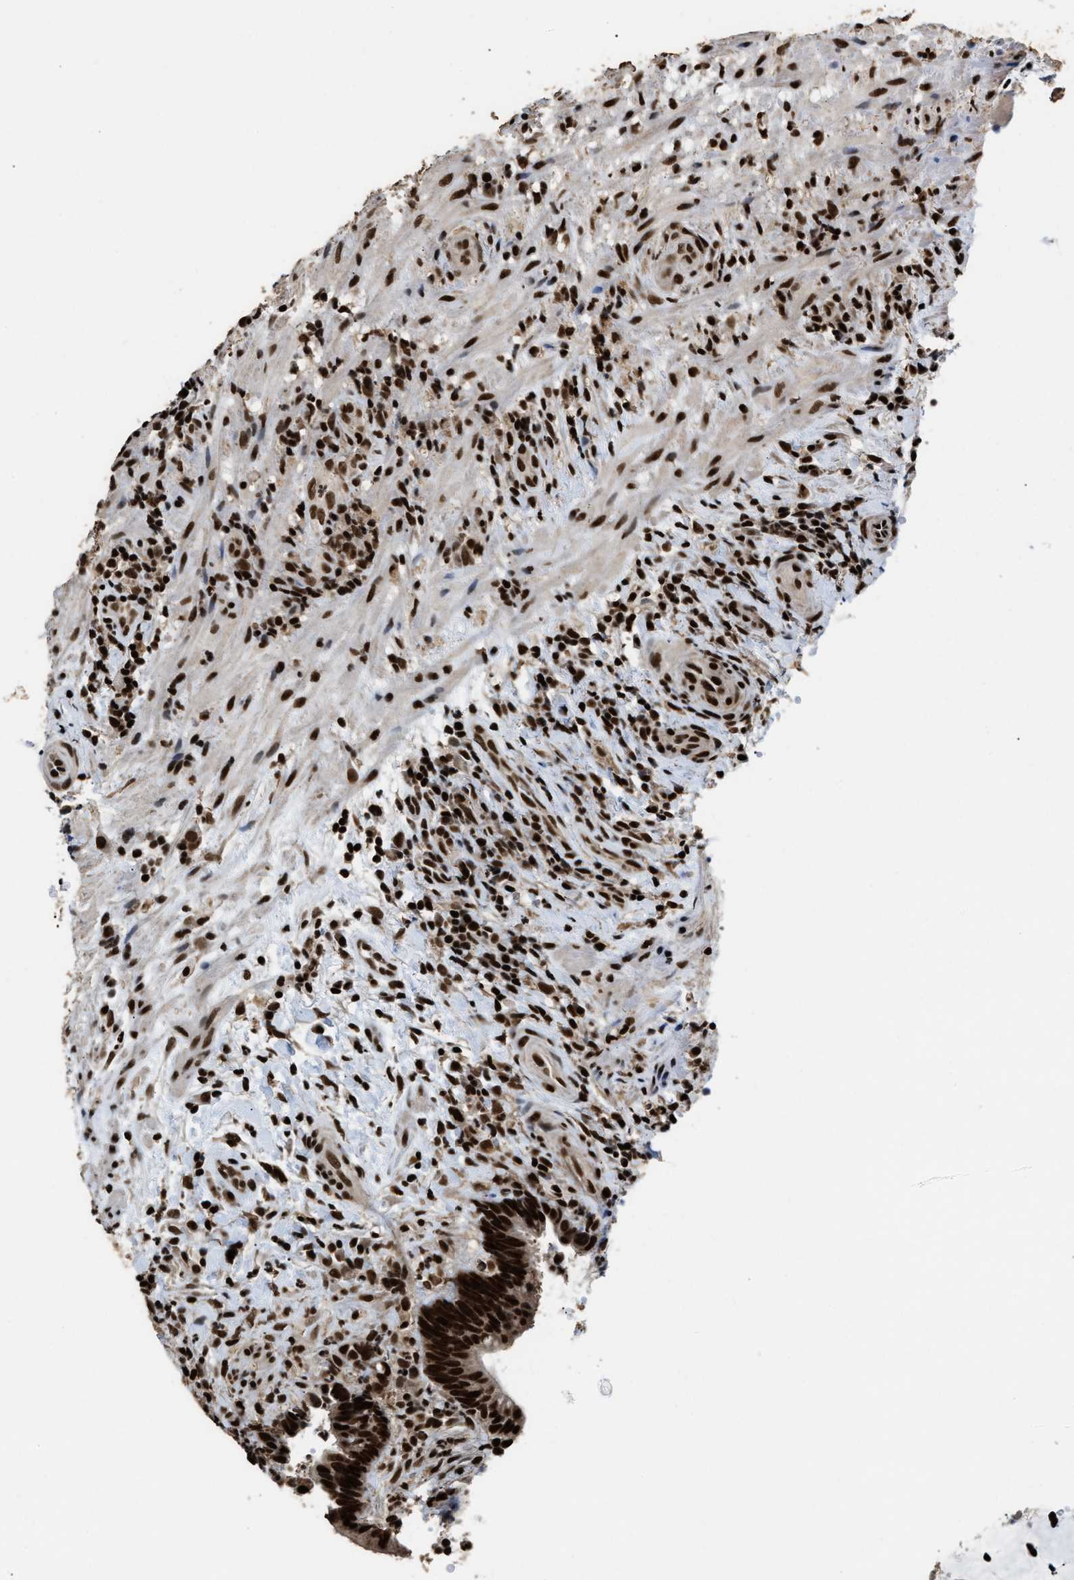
{"staining": {"intensity": "strong", "quantity": ">75%", "location": "nuclear"}, "tissue": "colorectal cancer", "cell_type": "Tumor cells", "image_type": "cancer", "snomed": [{"axis": "morphology", "description": "Adenocarcinoma, NOS"}, {"axis": "topography", "description": "Colon"}], "caption": "This is a micrograph of immunohistochemistry (IHC) staining of adenocarcinoma (colorectal), which shows strong staining in the nuclear of tumor cells.", "gene": "RAD21", "patient": {"sex": "female", "age": 66}}